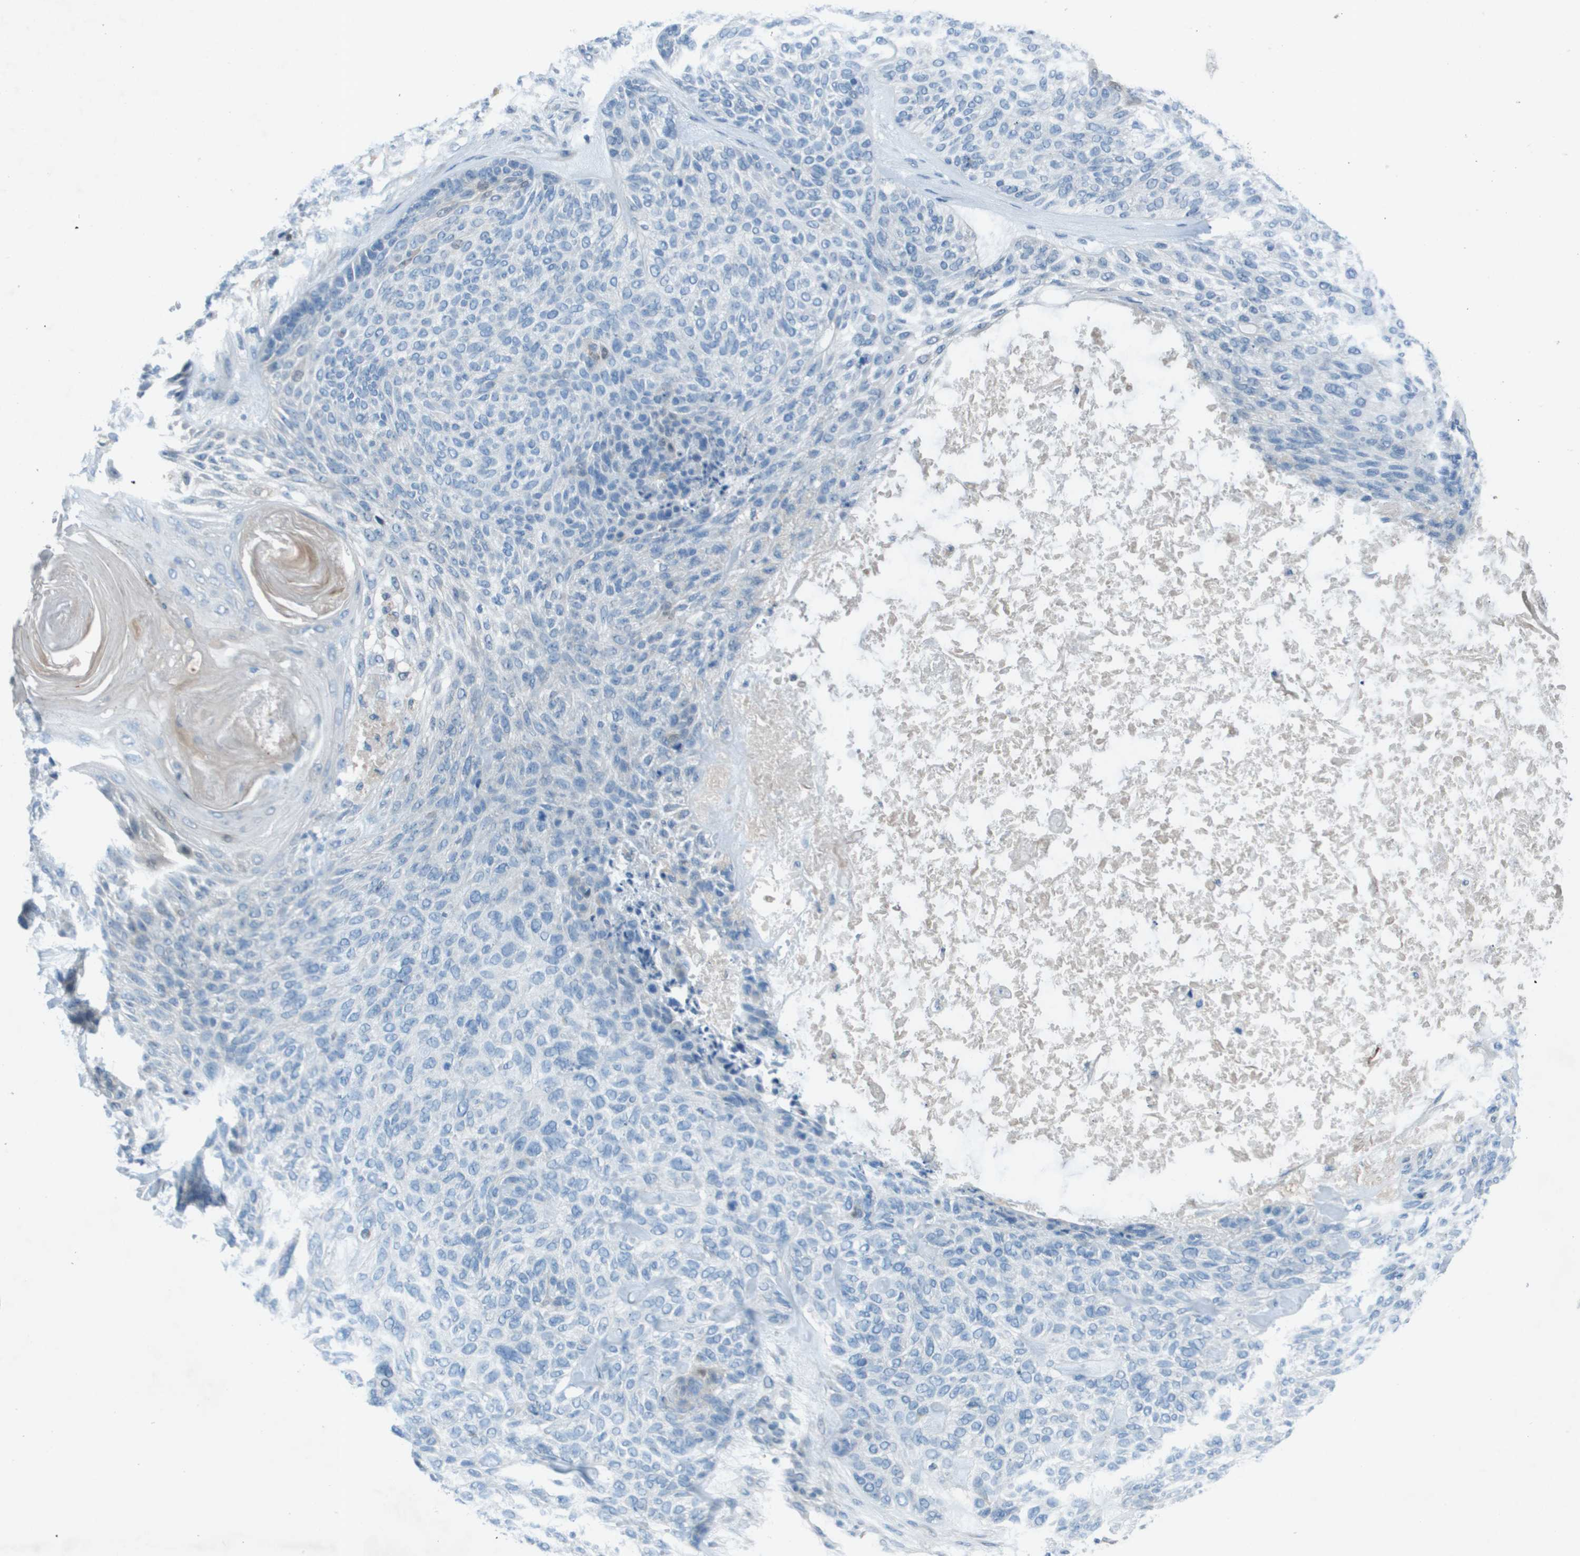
{"staining": {"intensity": "negative", "quantity": "none", "location": "none"}, "tissue": "skin cancer", "cell_type": "Tumor cells", "image_type": "cancer", "snomed": [{"axis": "morphology", "description": "Basal cell carcinoma"}, {"axis": "topography", "description": "Skin"}], "caption": "Protein analysis of skin cancer (basal cell carcinoma) demonstrates no significant expression in tumor cells. The staining is performed using DAB brown chromogen with nuclei counter-stained in using hematoxylin.", "gene": "CAMK4", "patient": {"sex": "male", "age": 55}}